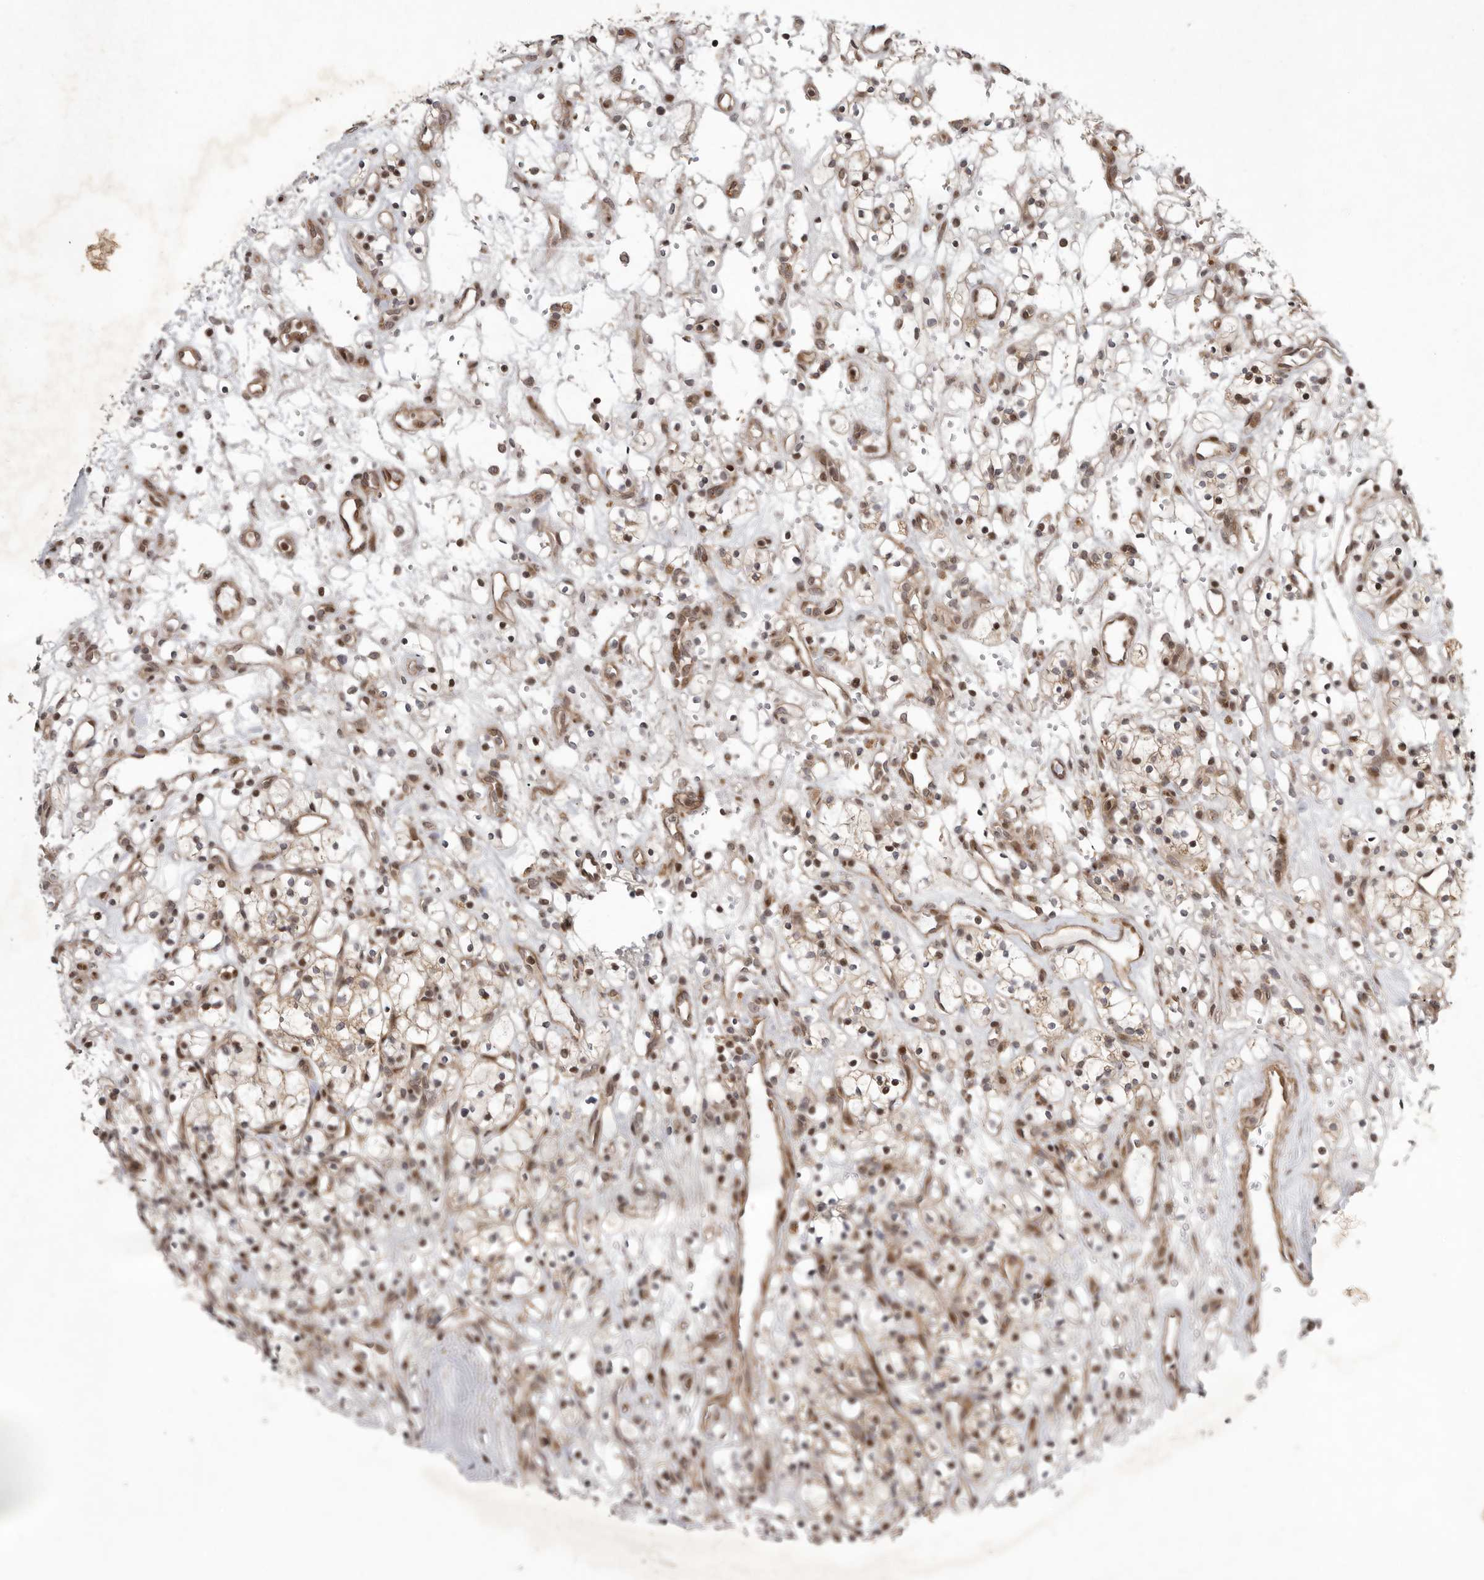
{"staining": {"intensity": "moderate", "quantity": ">75%", "location": "cytoplasmic/membranous,nuclear"}, "tissue": "renal cancer", "cell_type": "Tumor cells", "image_type": "cancer", "snomed": [{"axis": "morphology", "description": "Adenocarcinoma, NOS"}, {"axis": "topography", "description": "Kidney"}], "caption": "Tumor cells show medium levels of moderate cytoplasmic/membranous and nuclear staining in about >75% of cells in human adenocarcinoma (renal).", "gene": "RABIF", "patient": {"sex": "female", "age": 57}}